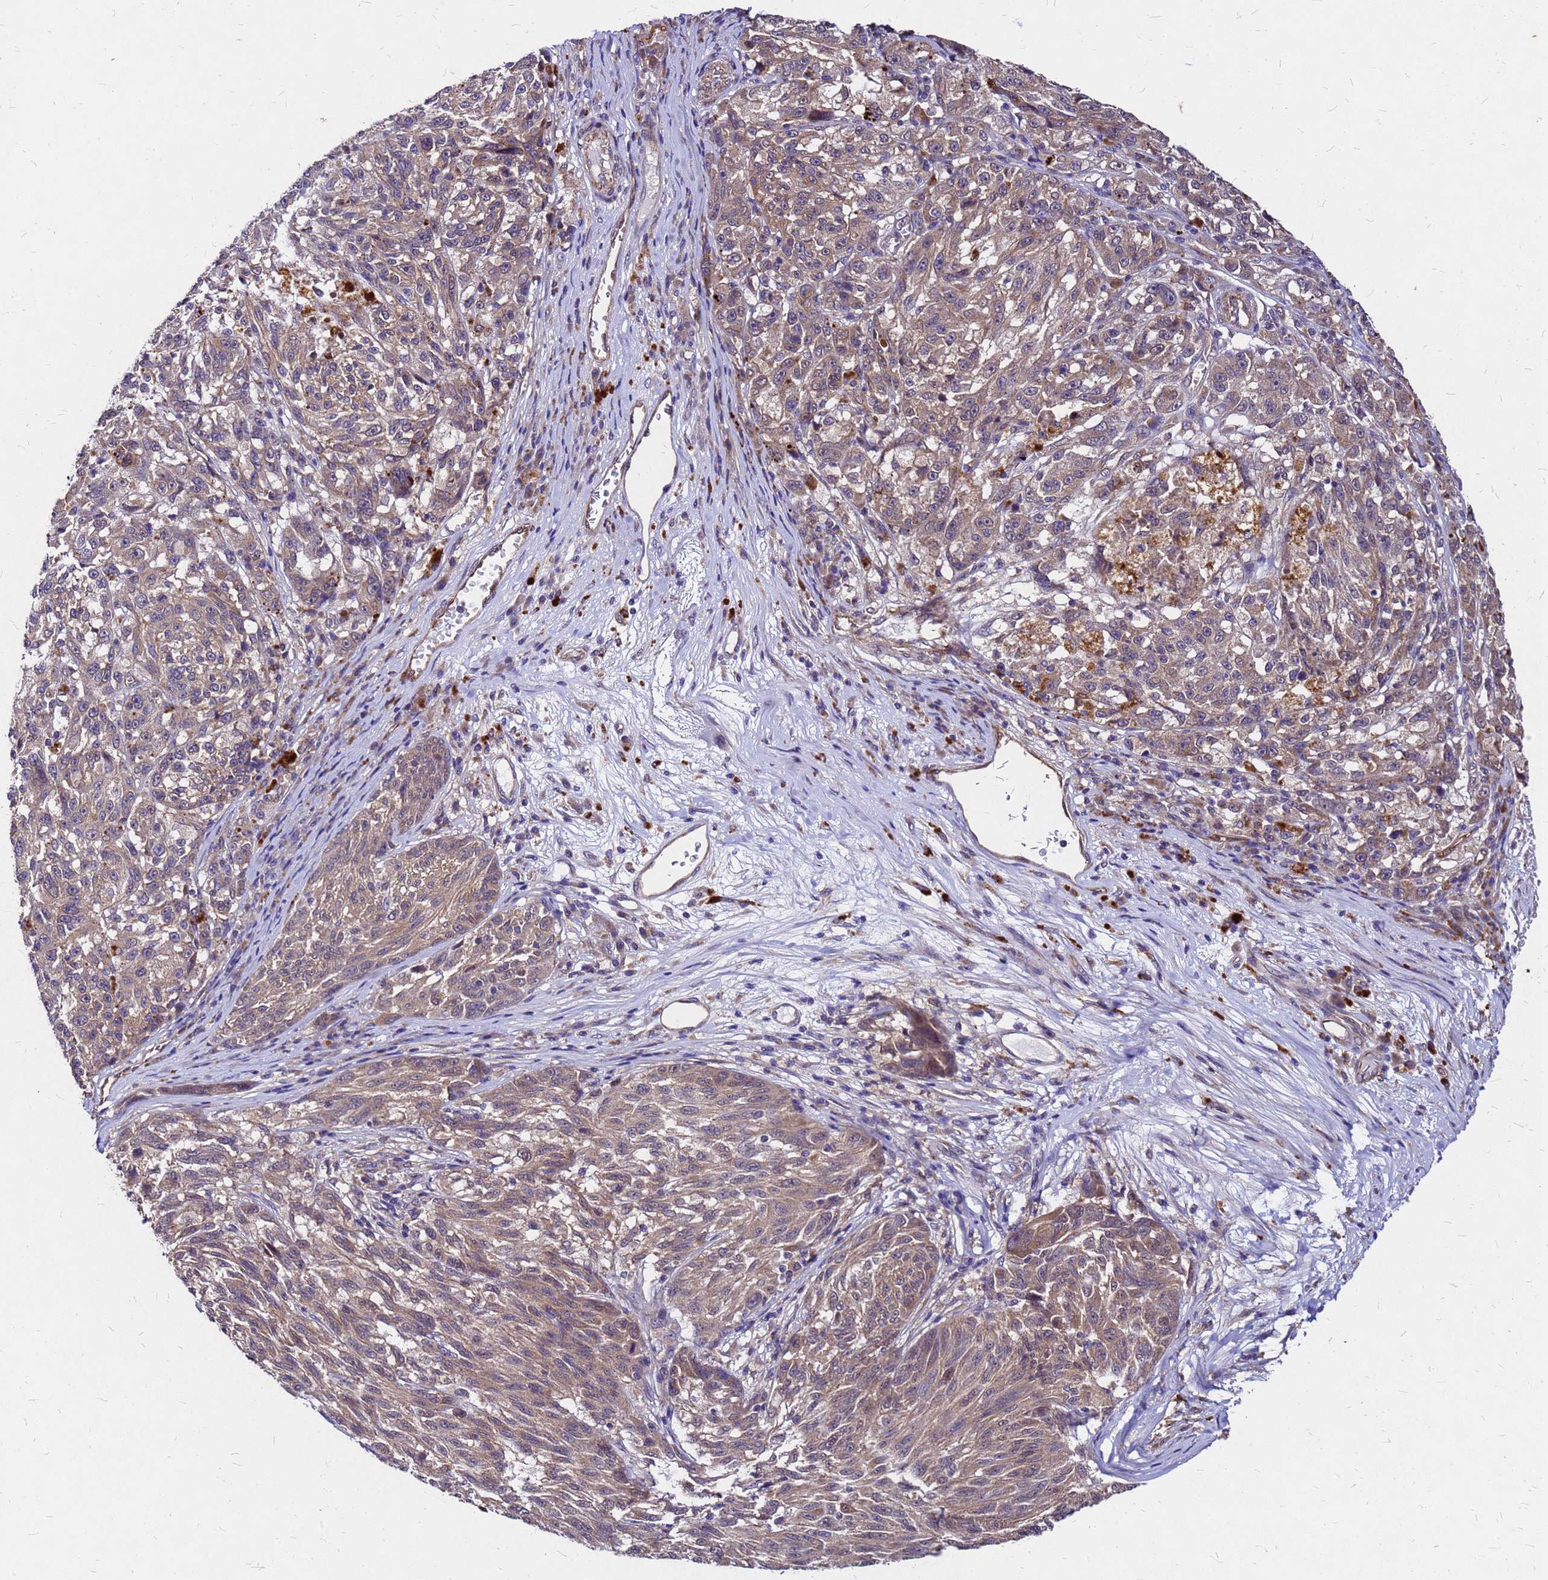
{"staining": {"intensity": "moderate", "quantity": ">75%", "location": "cytoplasmic/membranous"}, "tissue": "melanoma", "cell_type": "Tumor cells", "image_type": "cancer", "snomed": [{"axis": "morphology", "description": "Malignant melanoma, NOS"}, {"axis": "topography", "description": "Skin"}], "caption": "Immunohistochemistry (IHC) histopathology image of human melanoma stained for a protein (brown), which exhibits medium levels of moderate cytoplasmic/membranous staining in approximately >75% of tumor cells.", "gene": "DUSP23", "patient": {"sex": "male", "age": 53}}